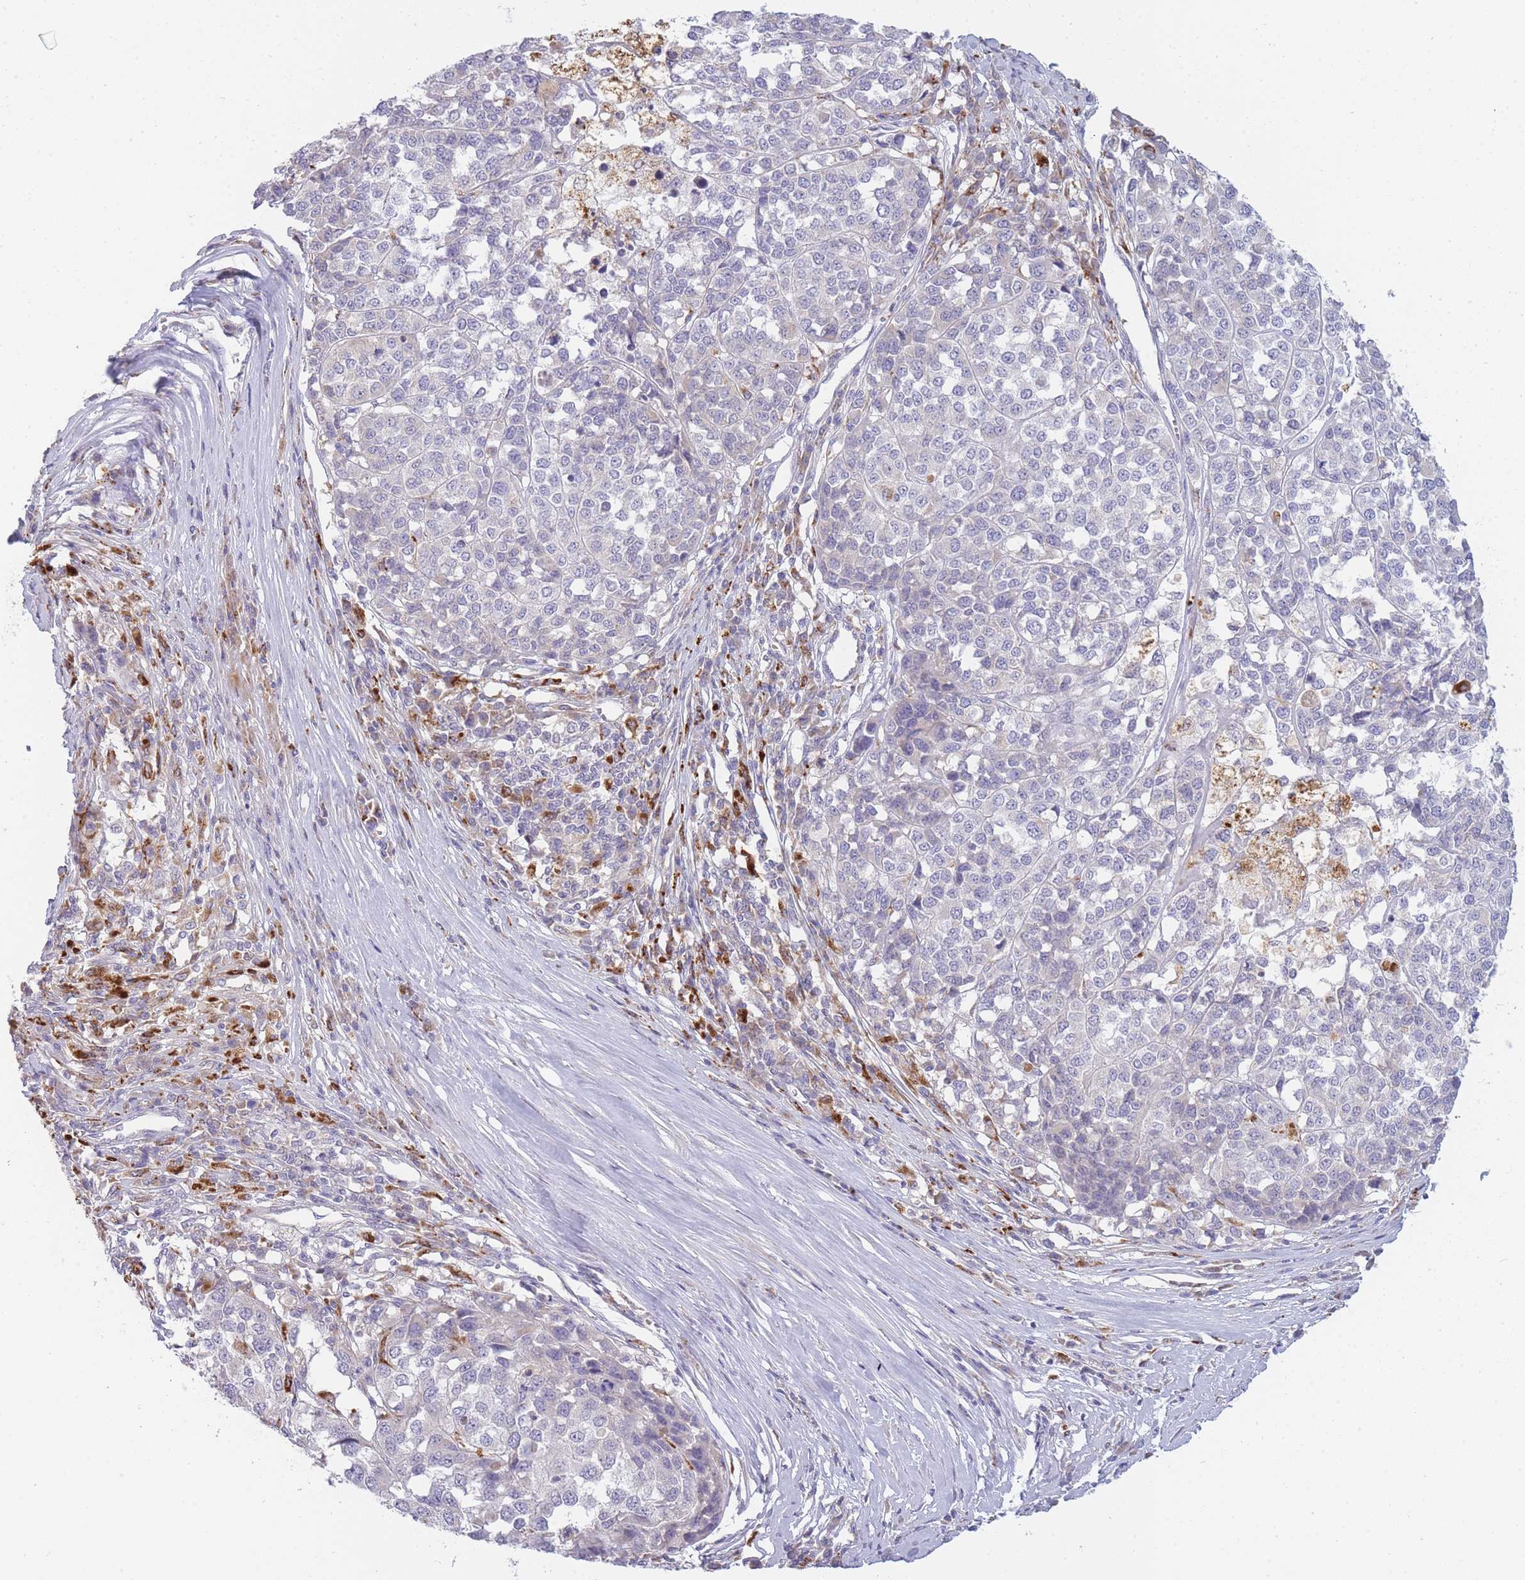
{"staining": {"intensity": "negative", "quantity": "none", "location": "none"}, "tissue": "melanoma", "cell_type": "Tumor cells", "image_type": "cancer", "snomed": [{"axis": "morphology", "description": "Malignant melanoma, Metastatic site"}, {"axis": "topography", "description": "Lymph node"}], "caption": "There is no significant staining in tumor cells of melanoma. (Brightfield microscopy of DAB (3,3'-diaminobenzidine) immunohistochemistry (IHC) at high magnification).", "gene": "TRIM61", "patient": {"sex": "male", "age": 44}}